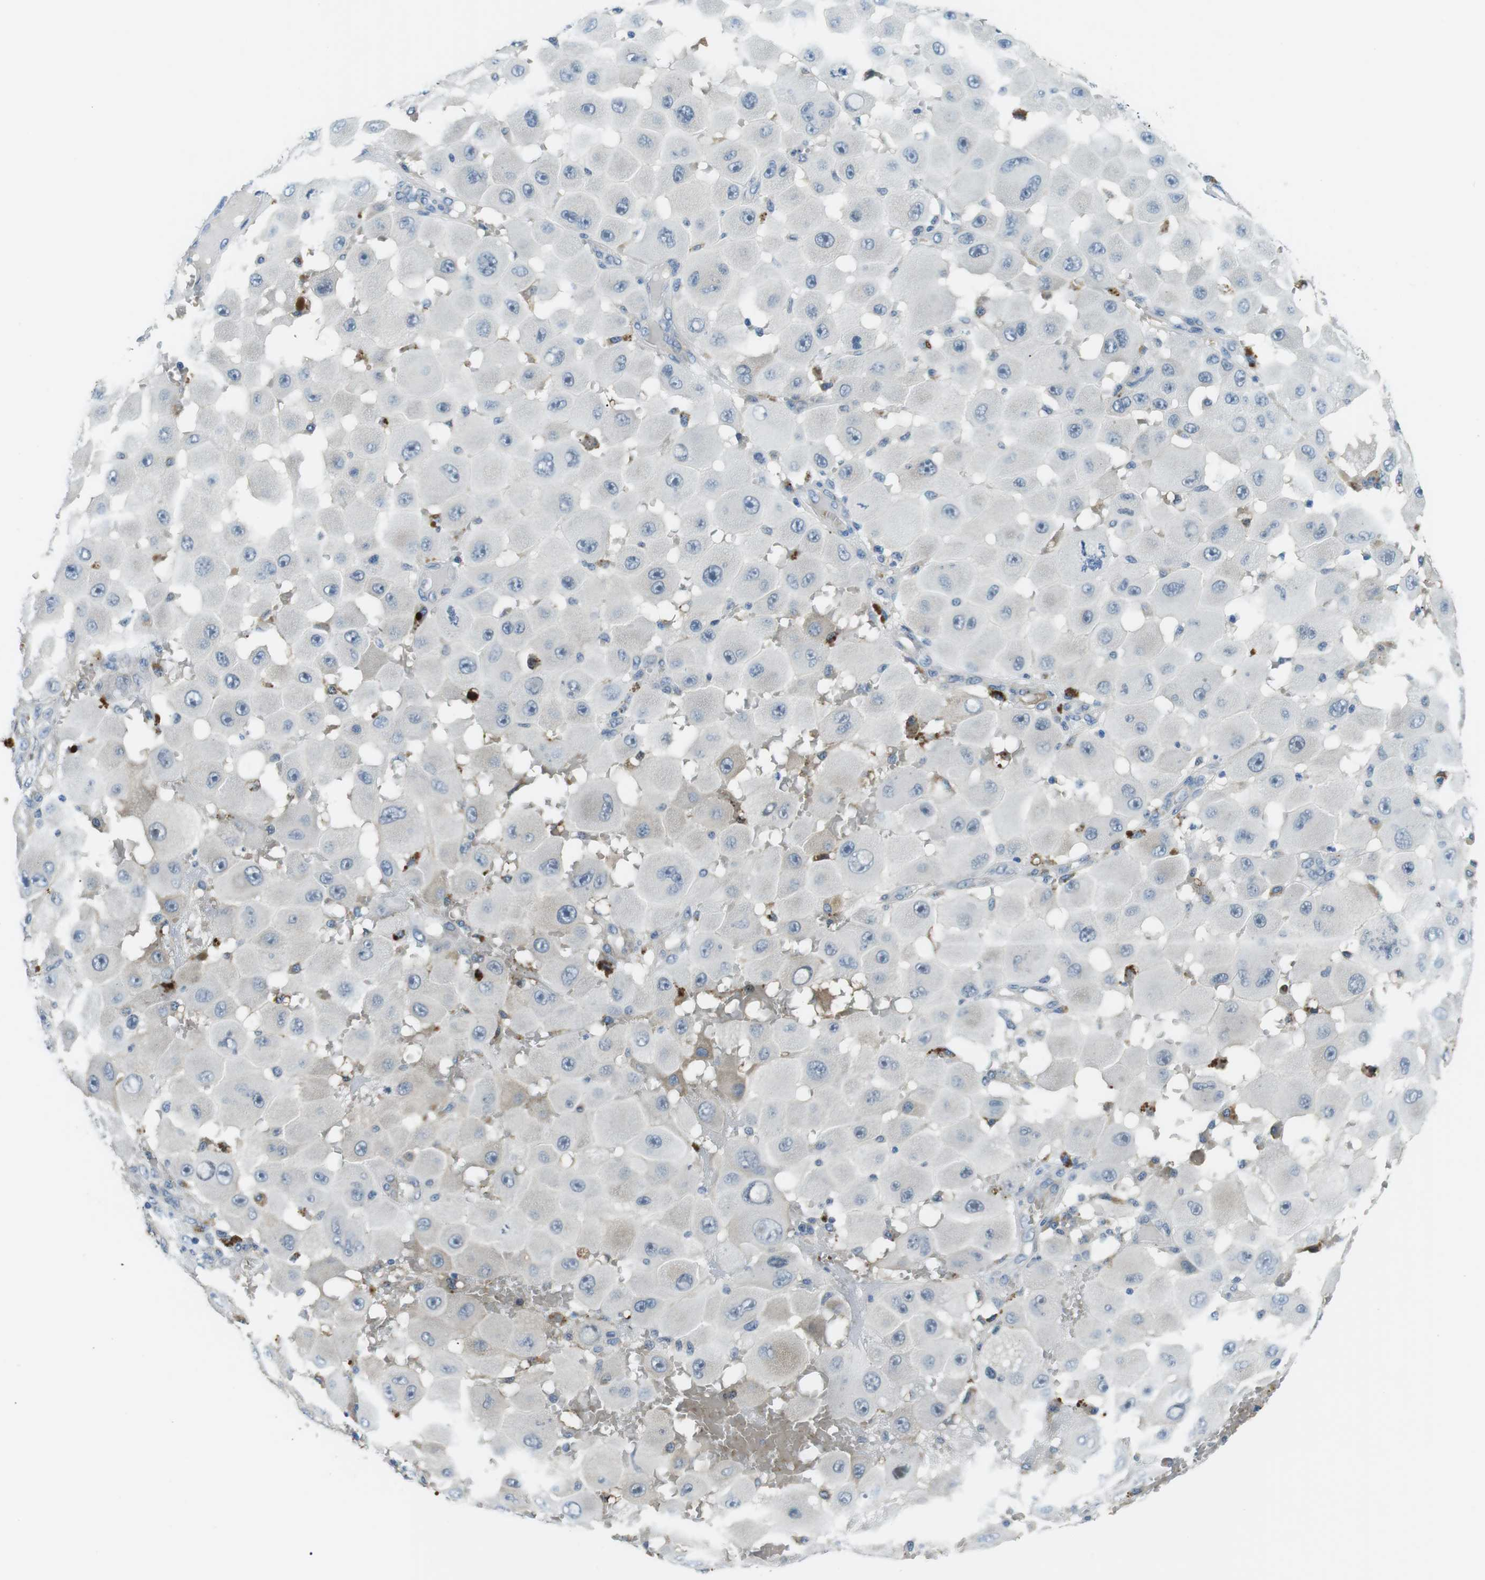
{"staining": {"intensity": "negative", "quantity": "none", "location": "none"}, "tissue": "melanoma", "cell_type": "Tumor cells", "image_type": "cancer", "snomed": [{"axis": "morphology", "description": "Malignant melanoma, NOS"}, {"axis": "topography", "description": "Skin"}], "caption": "Tumor cells show no significant protein expression in melanoma. (DAB (3,3'-diaminobenzidine) immunohistochemistry with hematoxylin counter stain).", "gene": "WSCD1", "patient": {"sex": "female", "age": 81}}